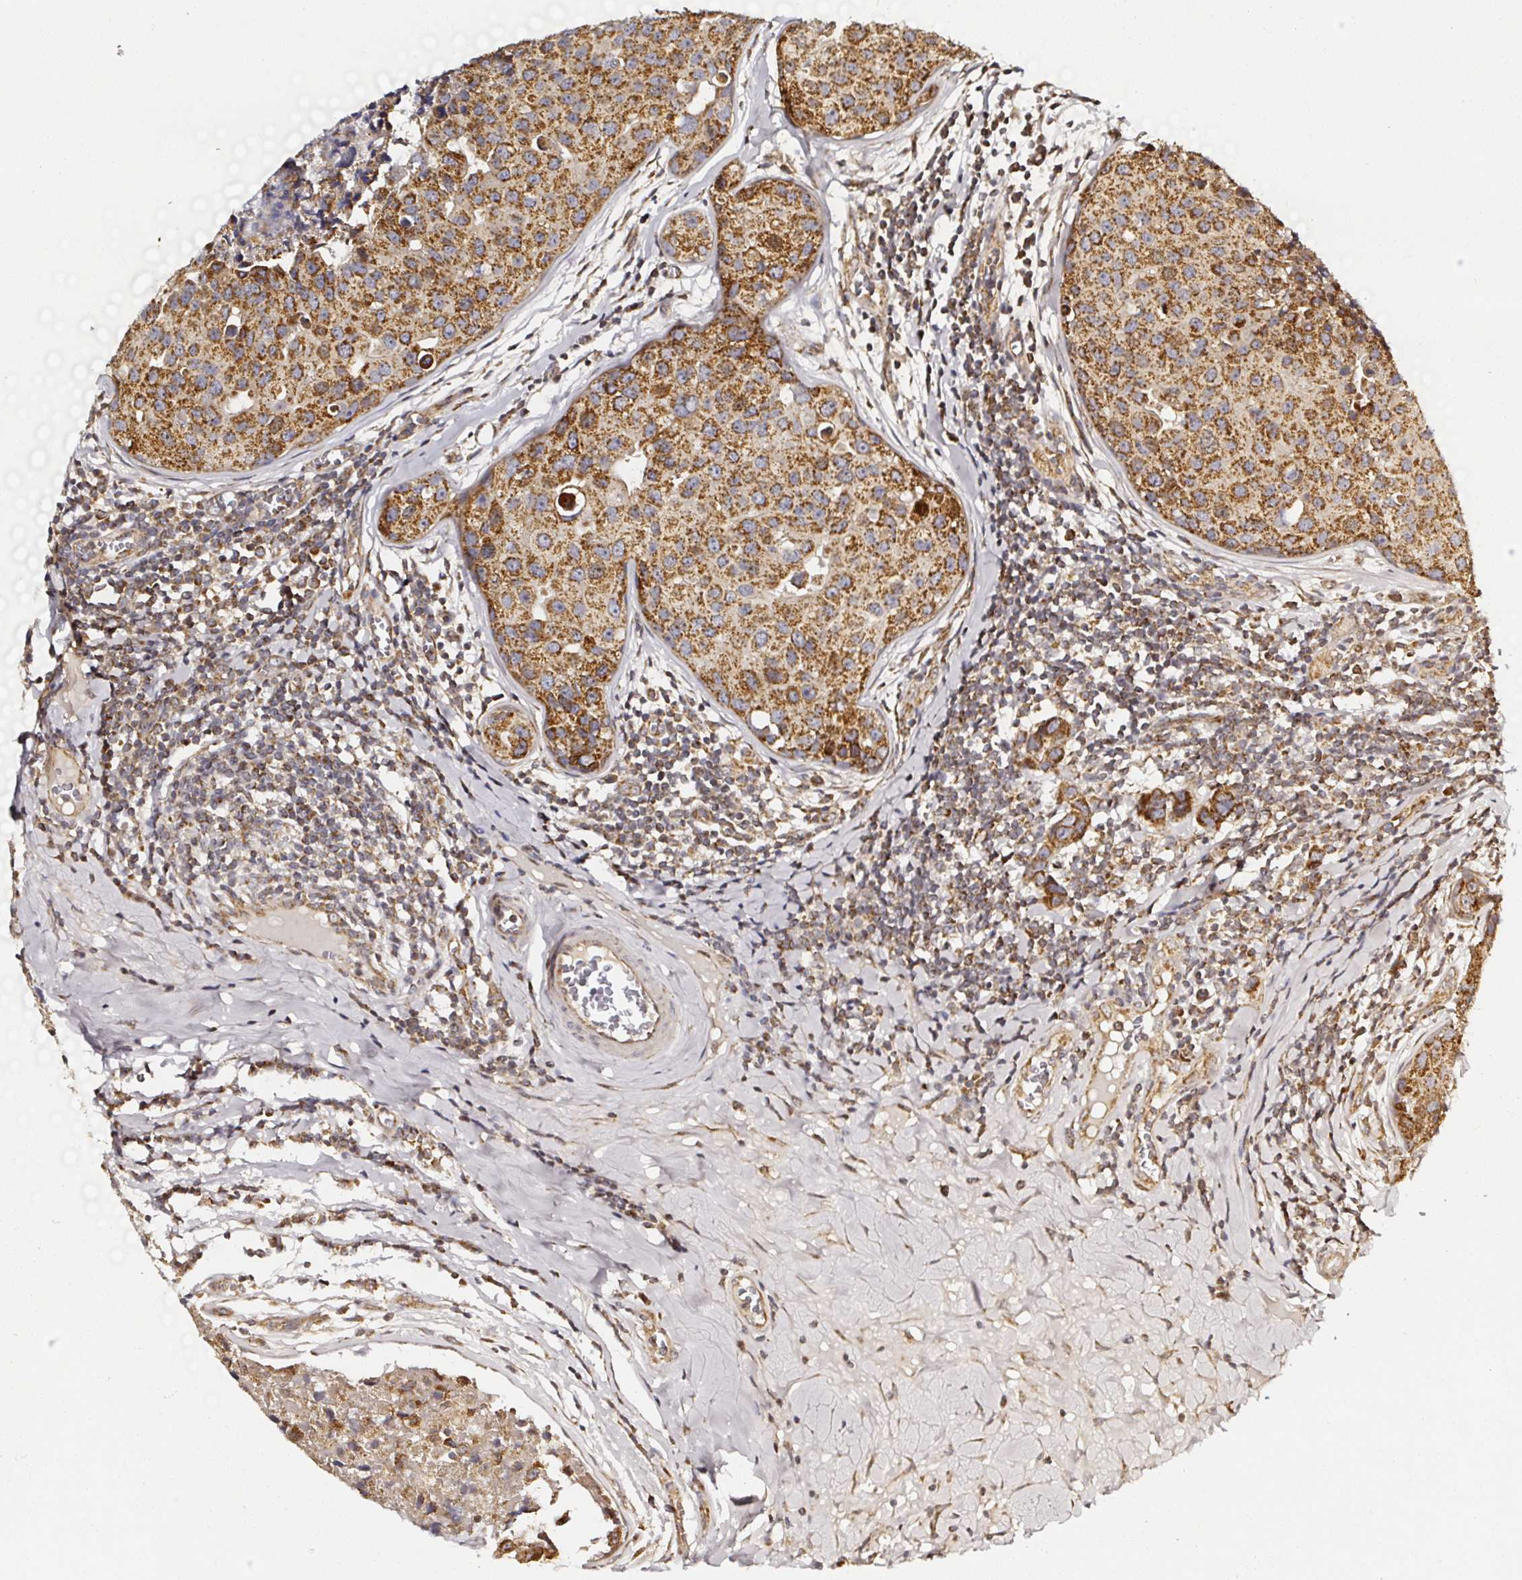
{"staining": {"intensity": "strong", "quantity": ">75%", "location": "cytoplasmic/membranous"}, "tissue": "breast cancer", "cell_type": "Tumor cells", "image_type": "cancer", "snomed": [{"axis": "morphology", "description": "Duct carcinoma"}, {"axis": "topography", "description": "Breast"}], "caption": "This is a histology image of IHC staining of breast cancer (invasive ductal carcinoma), which shows strong positivity in the cytoplasmic/membranous of tumor cells.", "gene": "ATAD3B", "patient": {"sex": "female", "age": 24}}